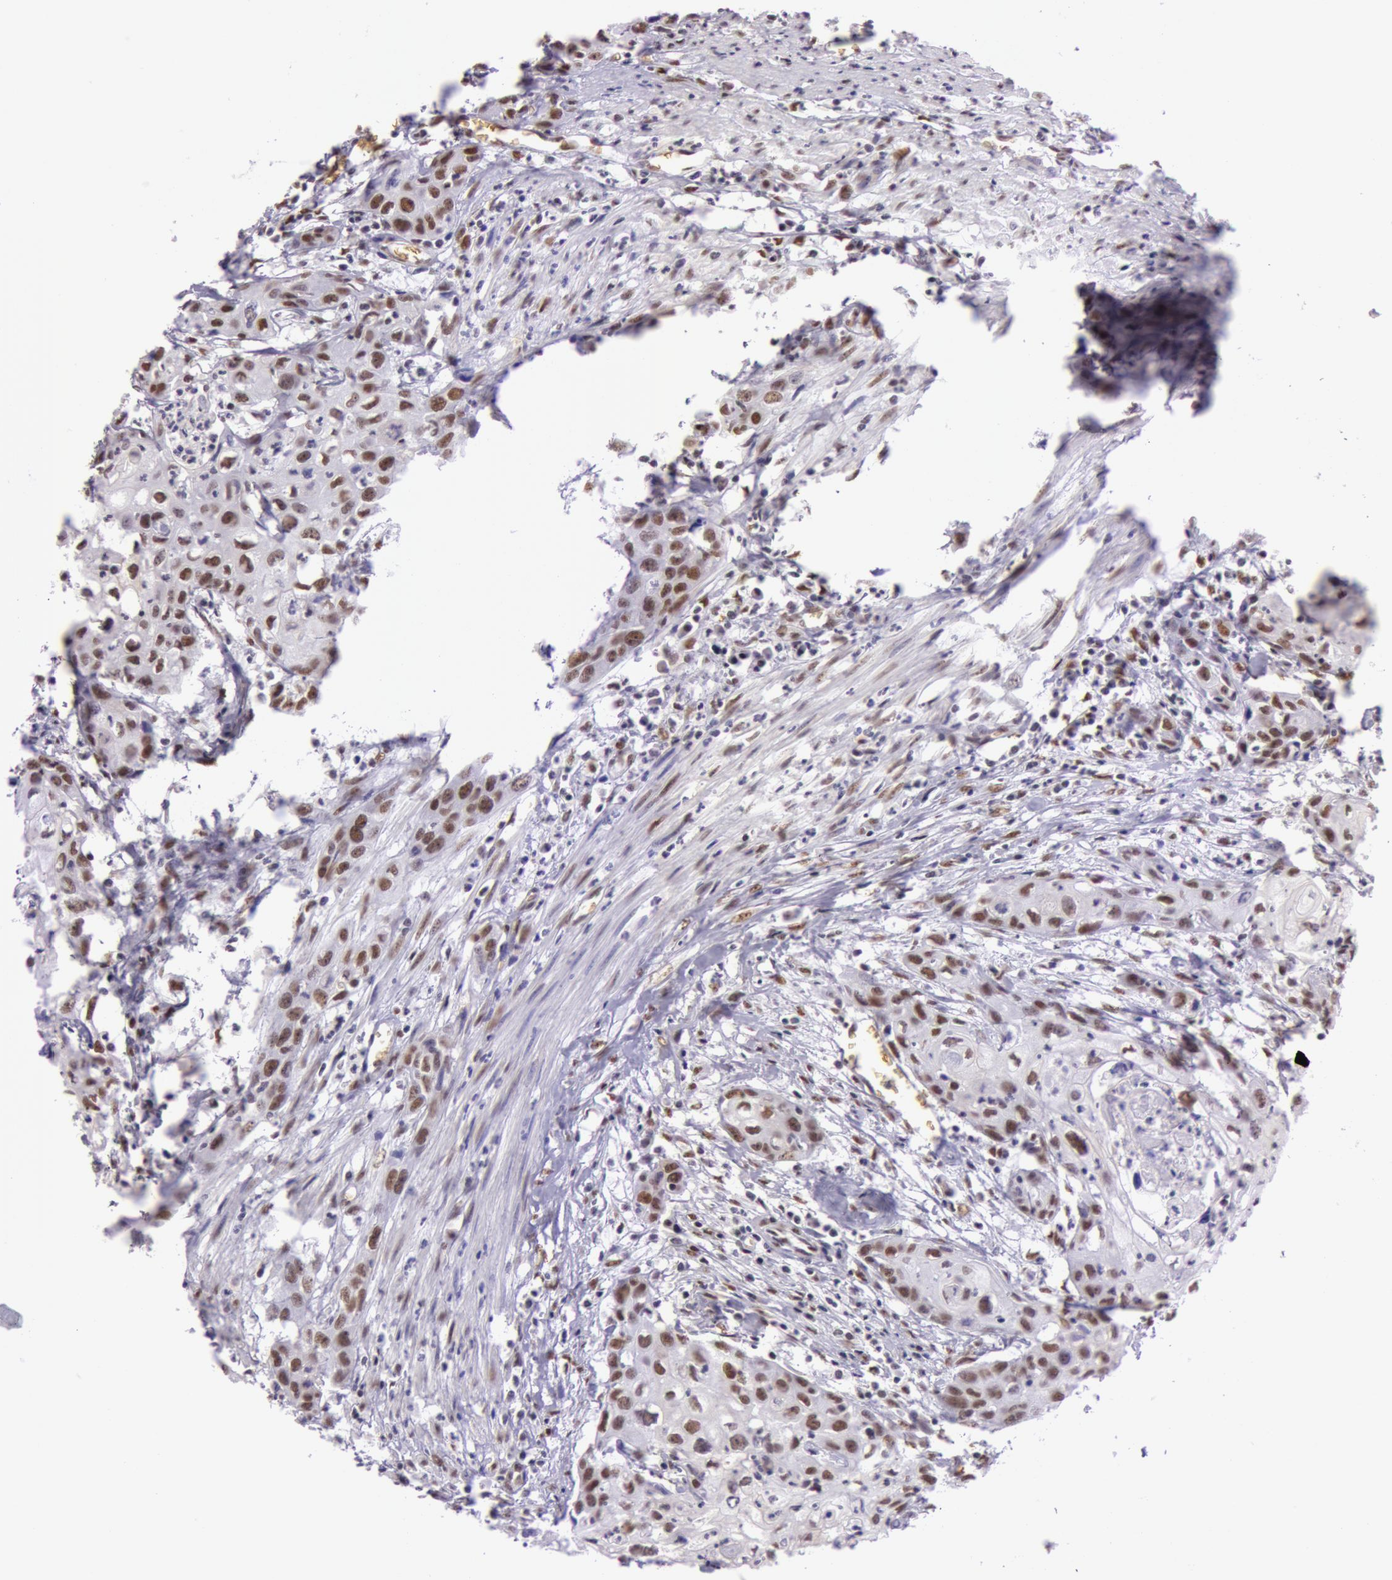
{"staining": {"intensity": "moderate", "quantity": "25%-75%", "location": "nuclear"}, "tissue": "urothelial cancer", "cell_type": "Tumor cells", "image_type": "cancer", "snomed": [{"axis": "morphology", "description": "Urothelial carcinoma, High grade"}, {"axis": "topography", "description": "Urinary bladder"}], "caption": "A high-resolution image shows immunohistochemistry staining of urothelial cancer, which reveals moderate nuclear expression in approximately 25%-75% of tumor cells.", "gene": "NBN", "patient": {"sex": "male", "age": 54}}